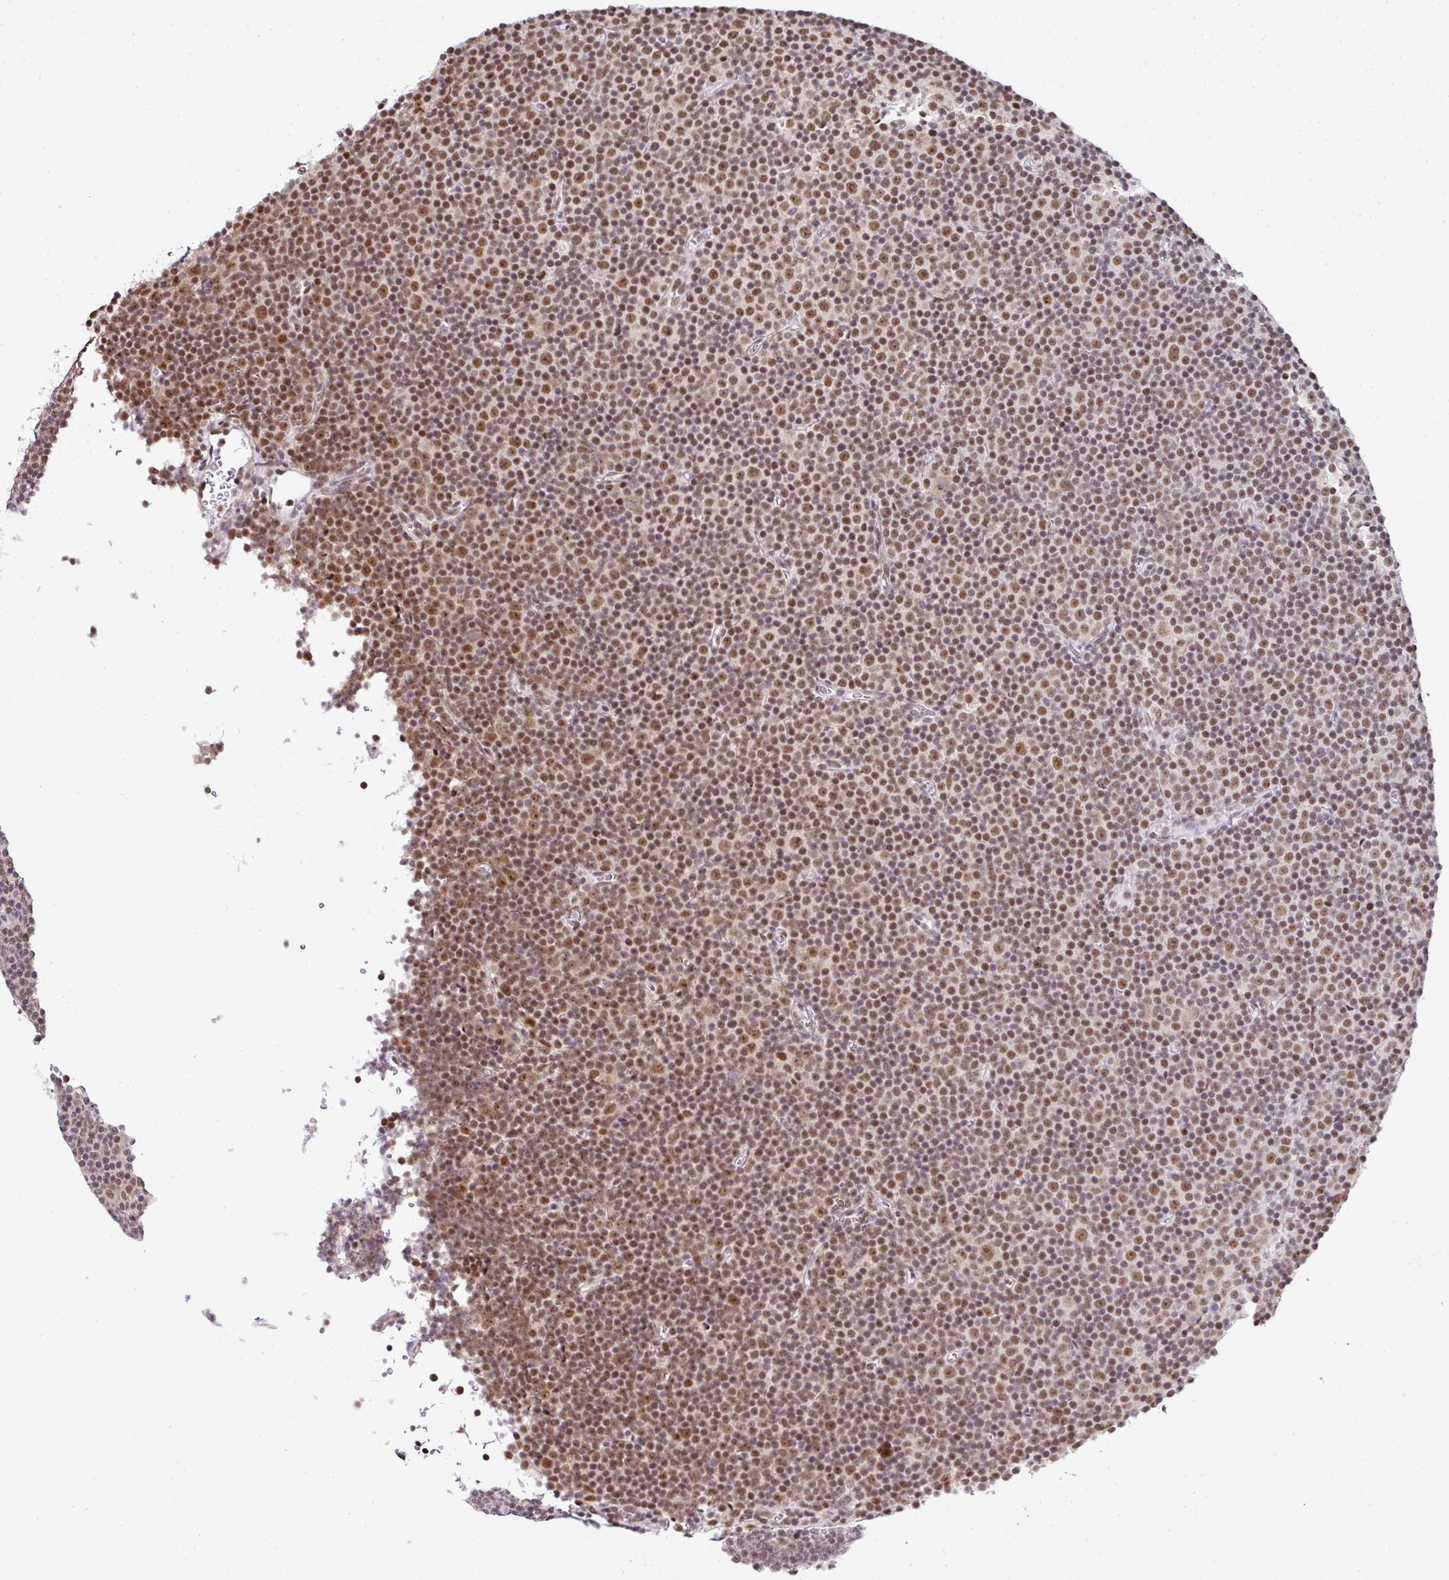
{"staining": {"intensity": "moderate", "quantity": ">75%", "location": "nuclear"}, "tissue": "lymphoma", "cell_type": "Tumor cells", "image_type": "cancer", "snomed": [{"axis": "morphology", "description": "Malignant lymphoma, non-Hodgkin's type, Low grade"}, {"axis": "topography", "description": "Lymph node"}], "caption": "The photomicrograph exhibits immunohistochemical staining of lymphoma. There is moderate nuclear expression is appreciated in about >75% of tumor cells.", "gene": "PTPN2", "patient": {"sex": "female", "age": 67}}